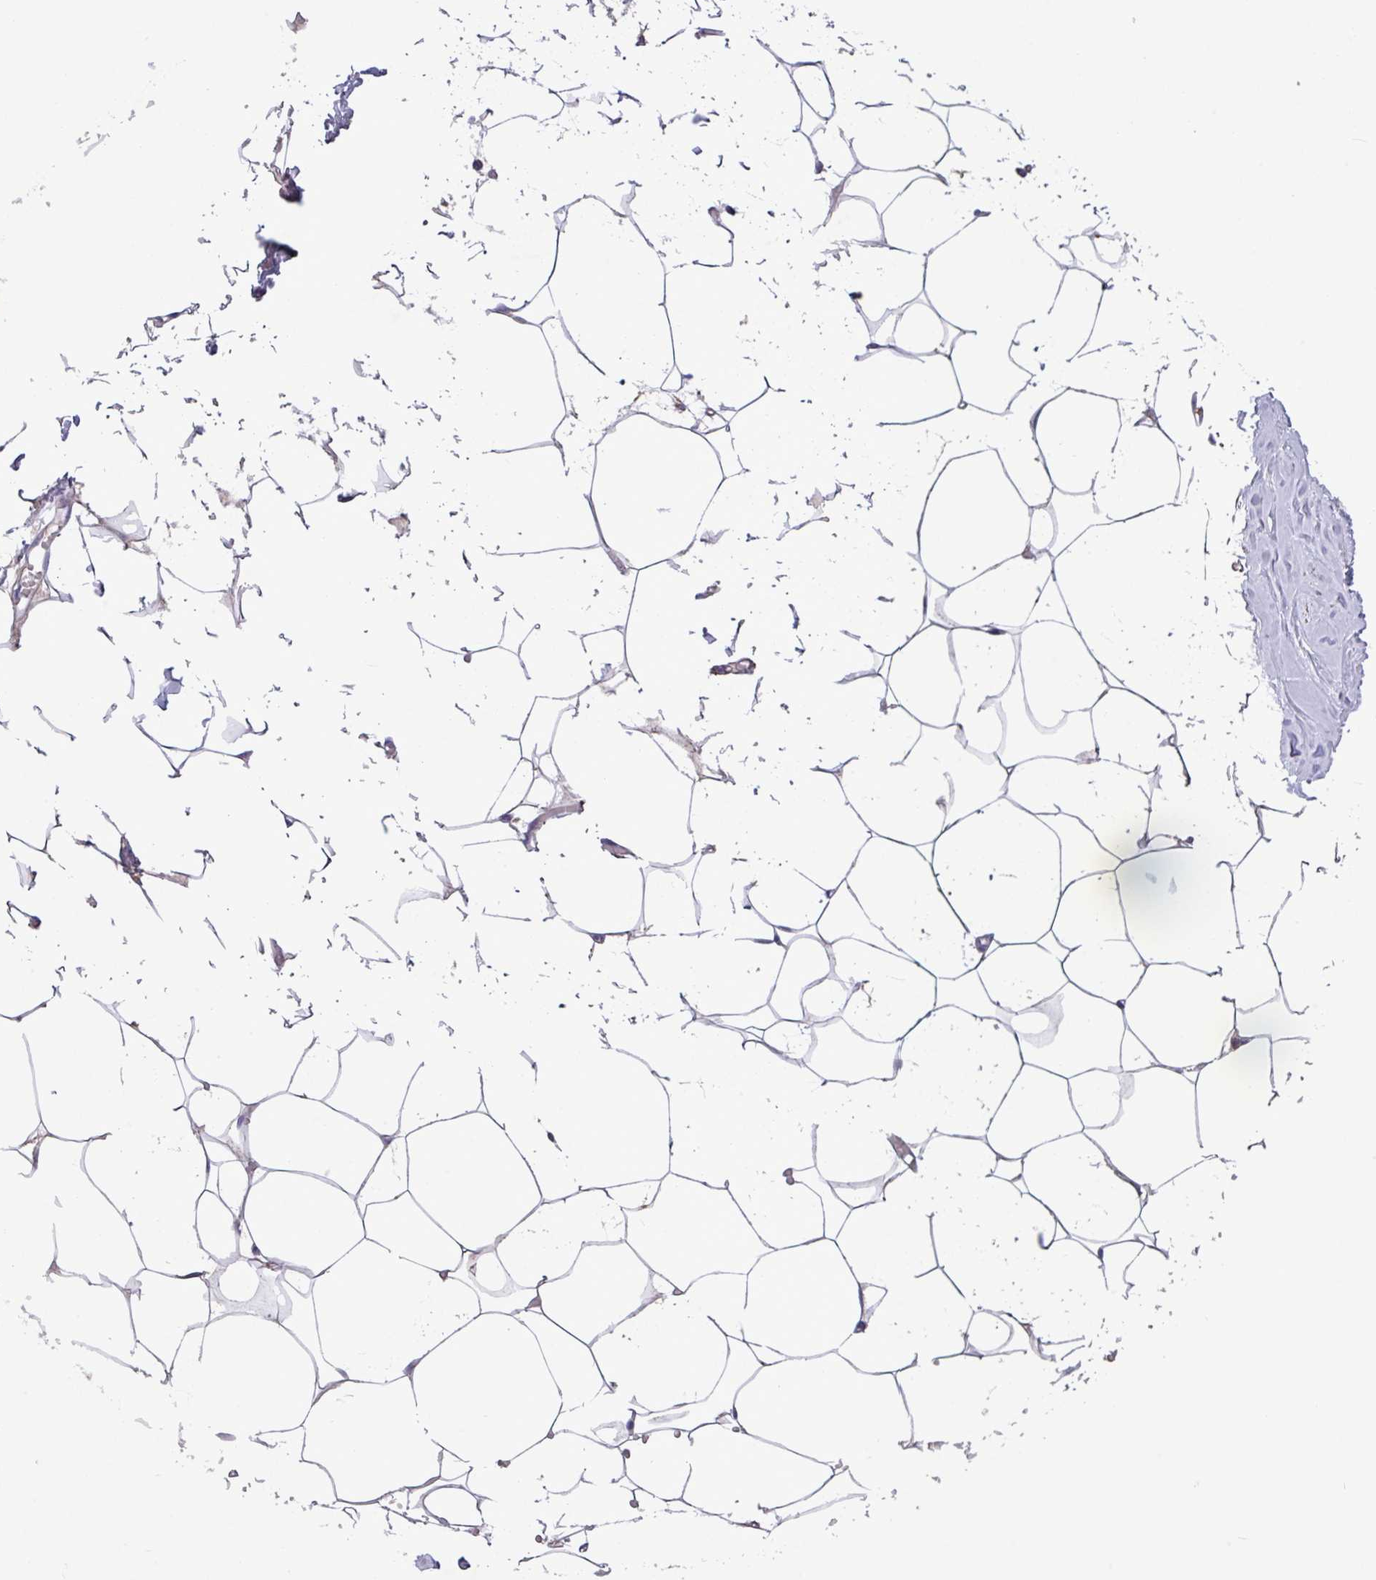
{"staining": {"intensity": "negative", "quantity": "none", "location": "none"}, "tissue": "breast", "cell_type": "Adipocytes", "image_type": "normal", "snomed": [{"axis": "morphology", "description": "Normal tissue, NOS"}, {"axis": "topography", "description": "Breast"}], "caption": "A micrograph of breast stained for a protein shows no brown staining in adipocytes.", "gene": "CD248", "patient": {"sex": "female", "age": 27}}